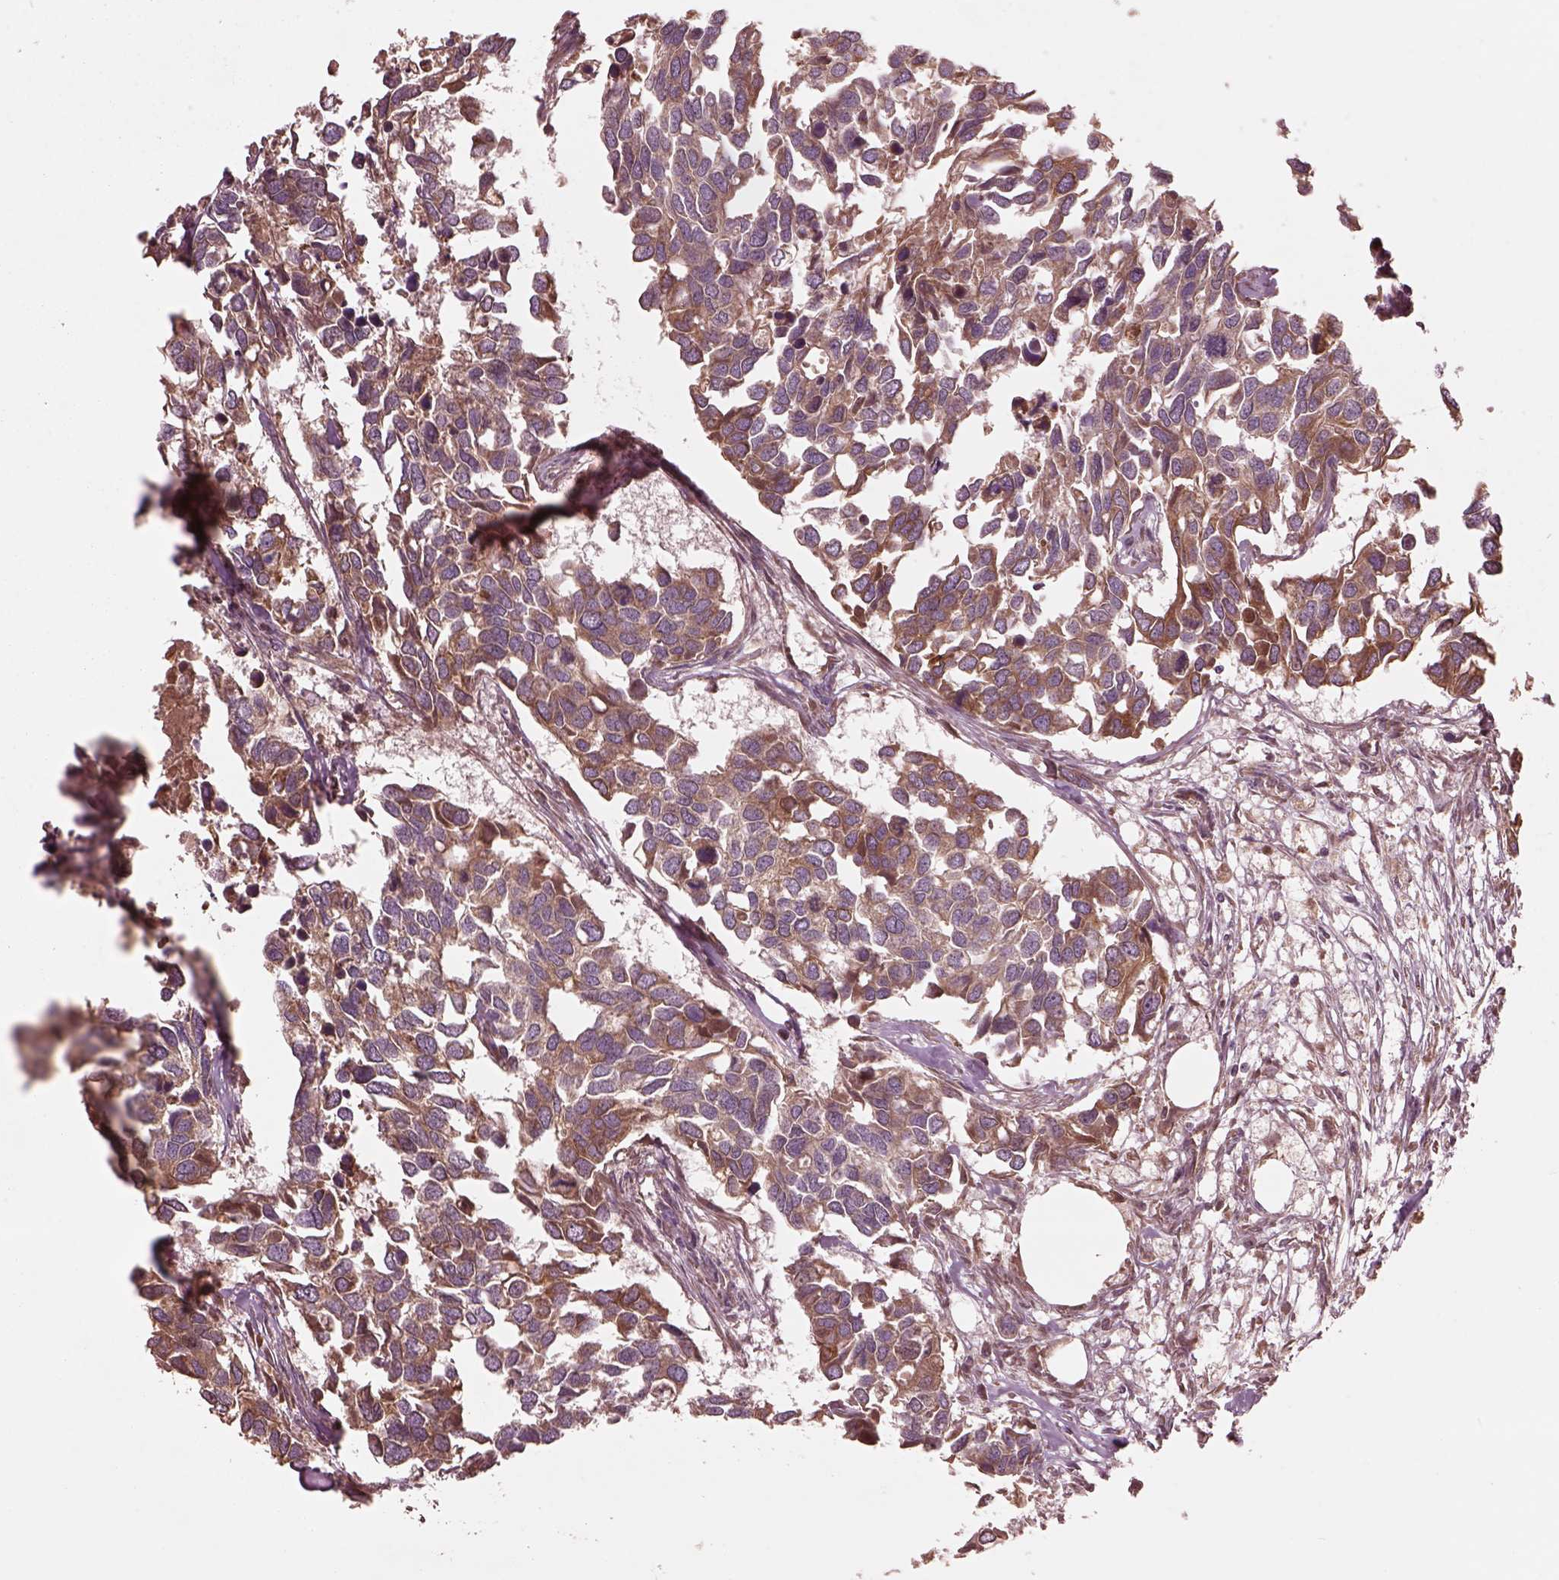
{"staining": {"intensity": "moderate", "quantity": "25%-75%", "location": "cytoplasmic/membranous"}, "tissue": "breast cancer", "cell_type": "Tumor cells", "image_type": "cancer", "snomed": [{"axis": "morphology", "description": "Duct carcinoma"}, {"axis": "topography", "description": "Breast"}], "caption": "Human breast invasive ductal carcinoma stained with a protein marker demonstrates moderate staining in tumor cells.", "gene": "PIK3R2", "patient": {"sex": "female", "age": 83}}